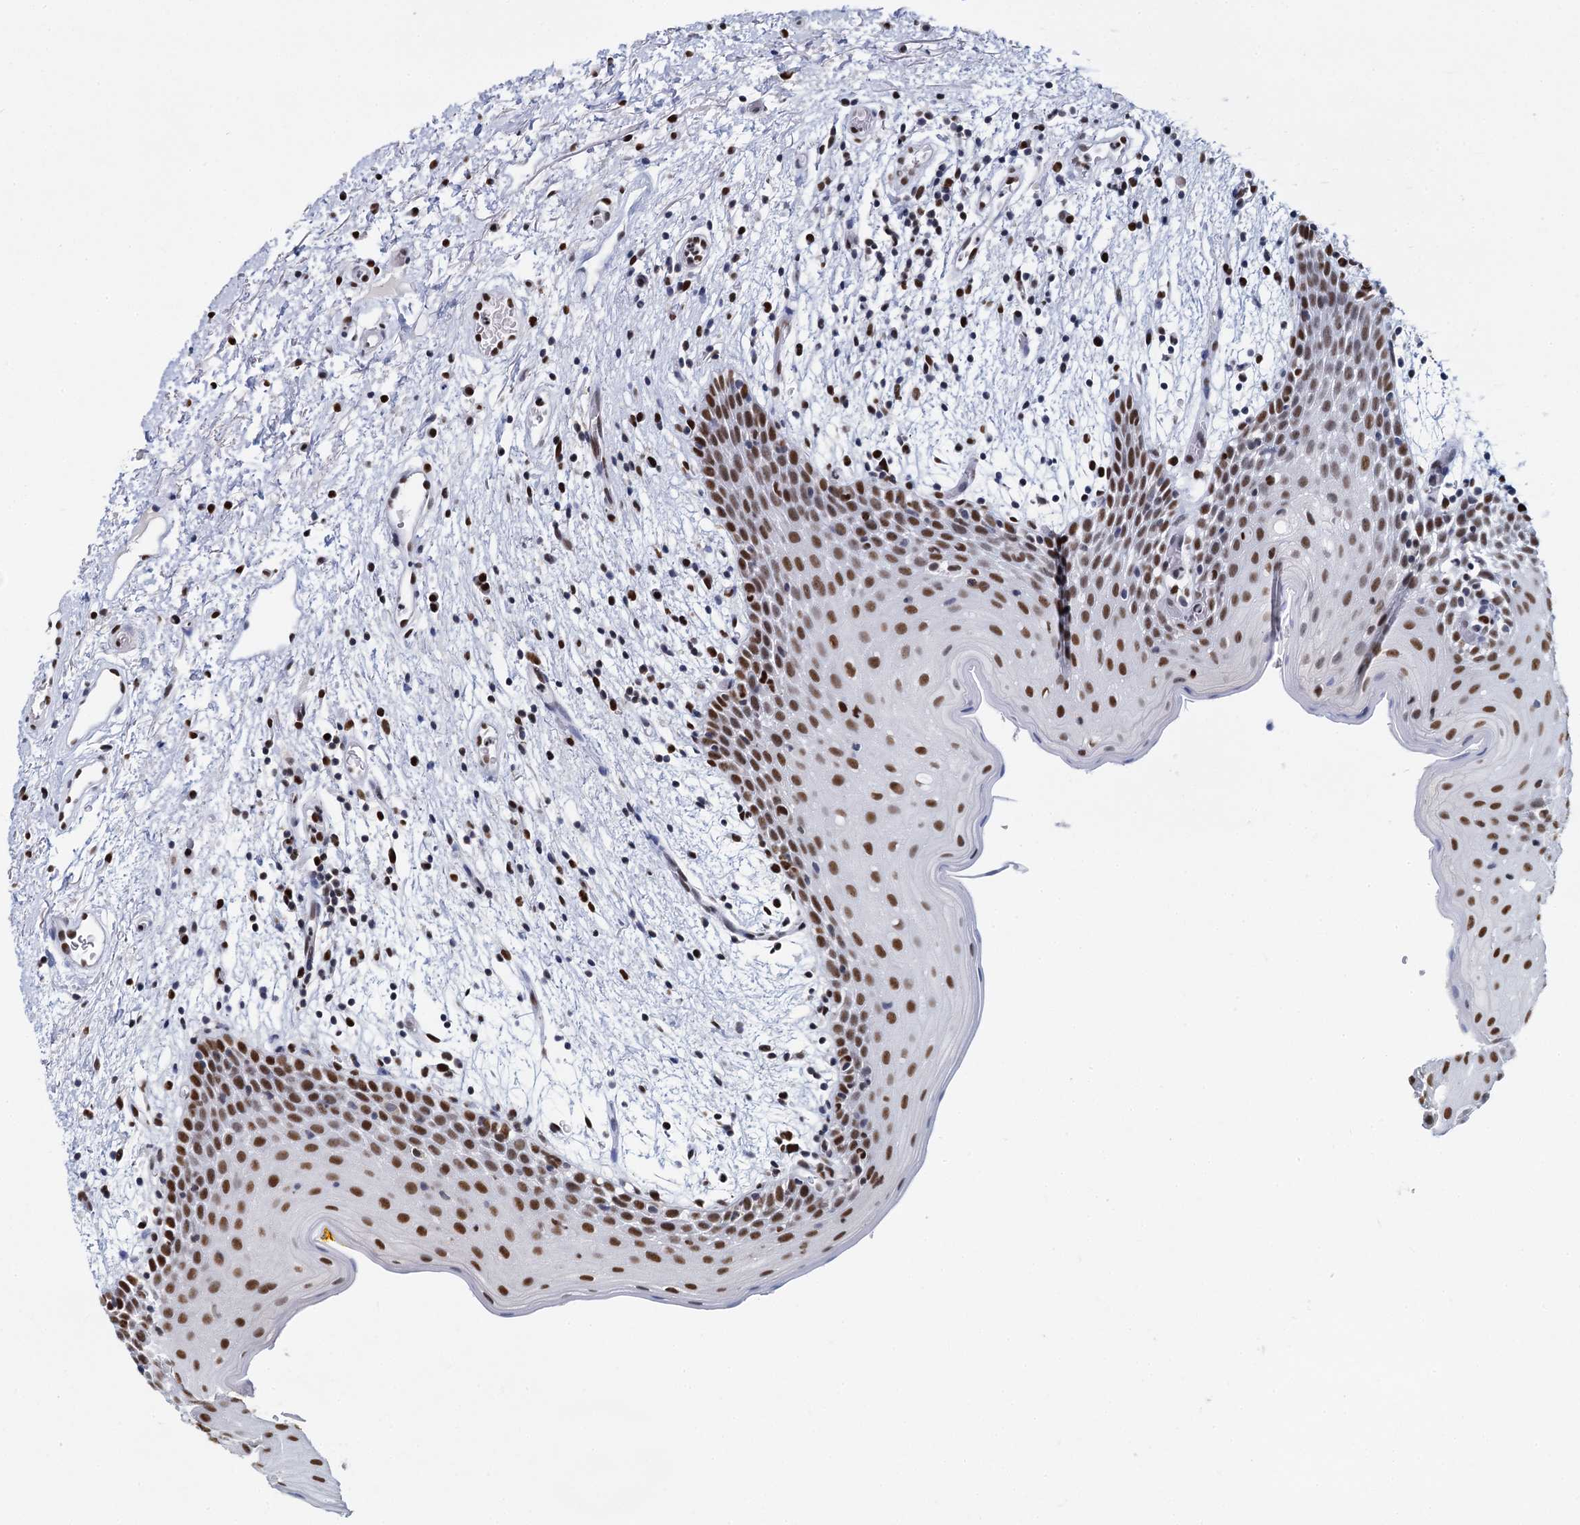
{"staining": {"intensity": "strong", "quantity": ">75%", "location": "nuclear"}, "tissue": "oral mucosa", "cell_type": "Squamous epithelial cells", "image_type": "normal", "snomed": [{"axis": "morphology", "description": "Normal tissue, NOS"}, {"axis": "topography", "description": "Skeletal muscle"}, {"axis": "topography", "description": "Oral tissue"}, {"axis": "topography", "description": "Salivary gland"}, {"axis": "topography", "description": "Peripheral nerve tissue"}], "caption": "Protein expression analysis of benign human oral mucosa reveals strong nuclear positivity in approximately >75% of squamous epithelial cells.", "gene": "DCPS", "patient": {"sex": "male", "age": 54}}